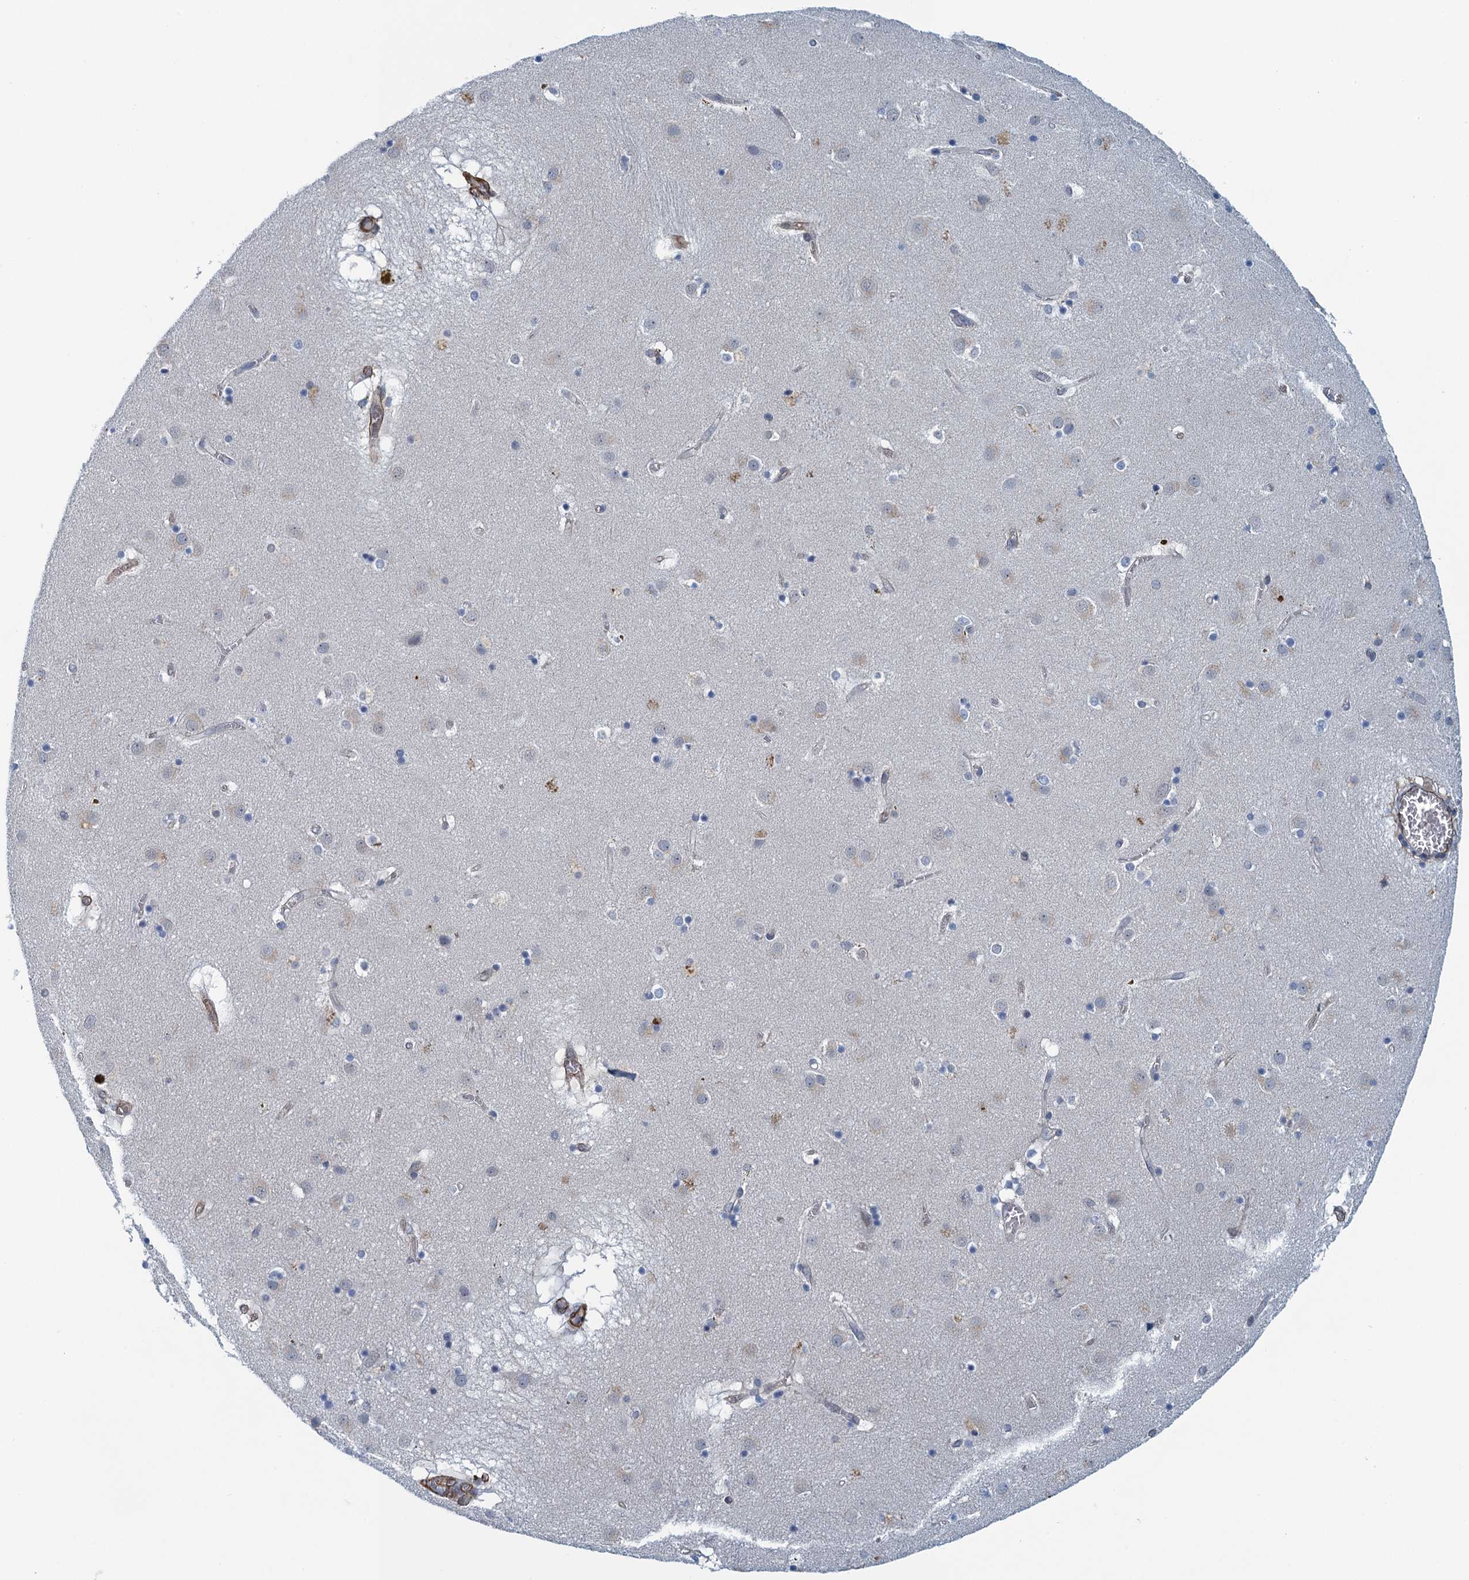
{"staining": {"intensity": "negative", "quantity": "none", "location": "none"}, "tissue": "caudate", "cell_type": "Glial cells", "image_type": "normal", "snomed": [{"axis": "morphology", "description": "Normal tissue, NOS"}, {"axis": "topography", "description": "Lateral ventricle wall"}], "caption": "Protein analysis of normal caudate exhibits no significant positivity in glial cells.", "gene": "ALG2", "patient": {"sex": "male", "age": 70}}